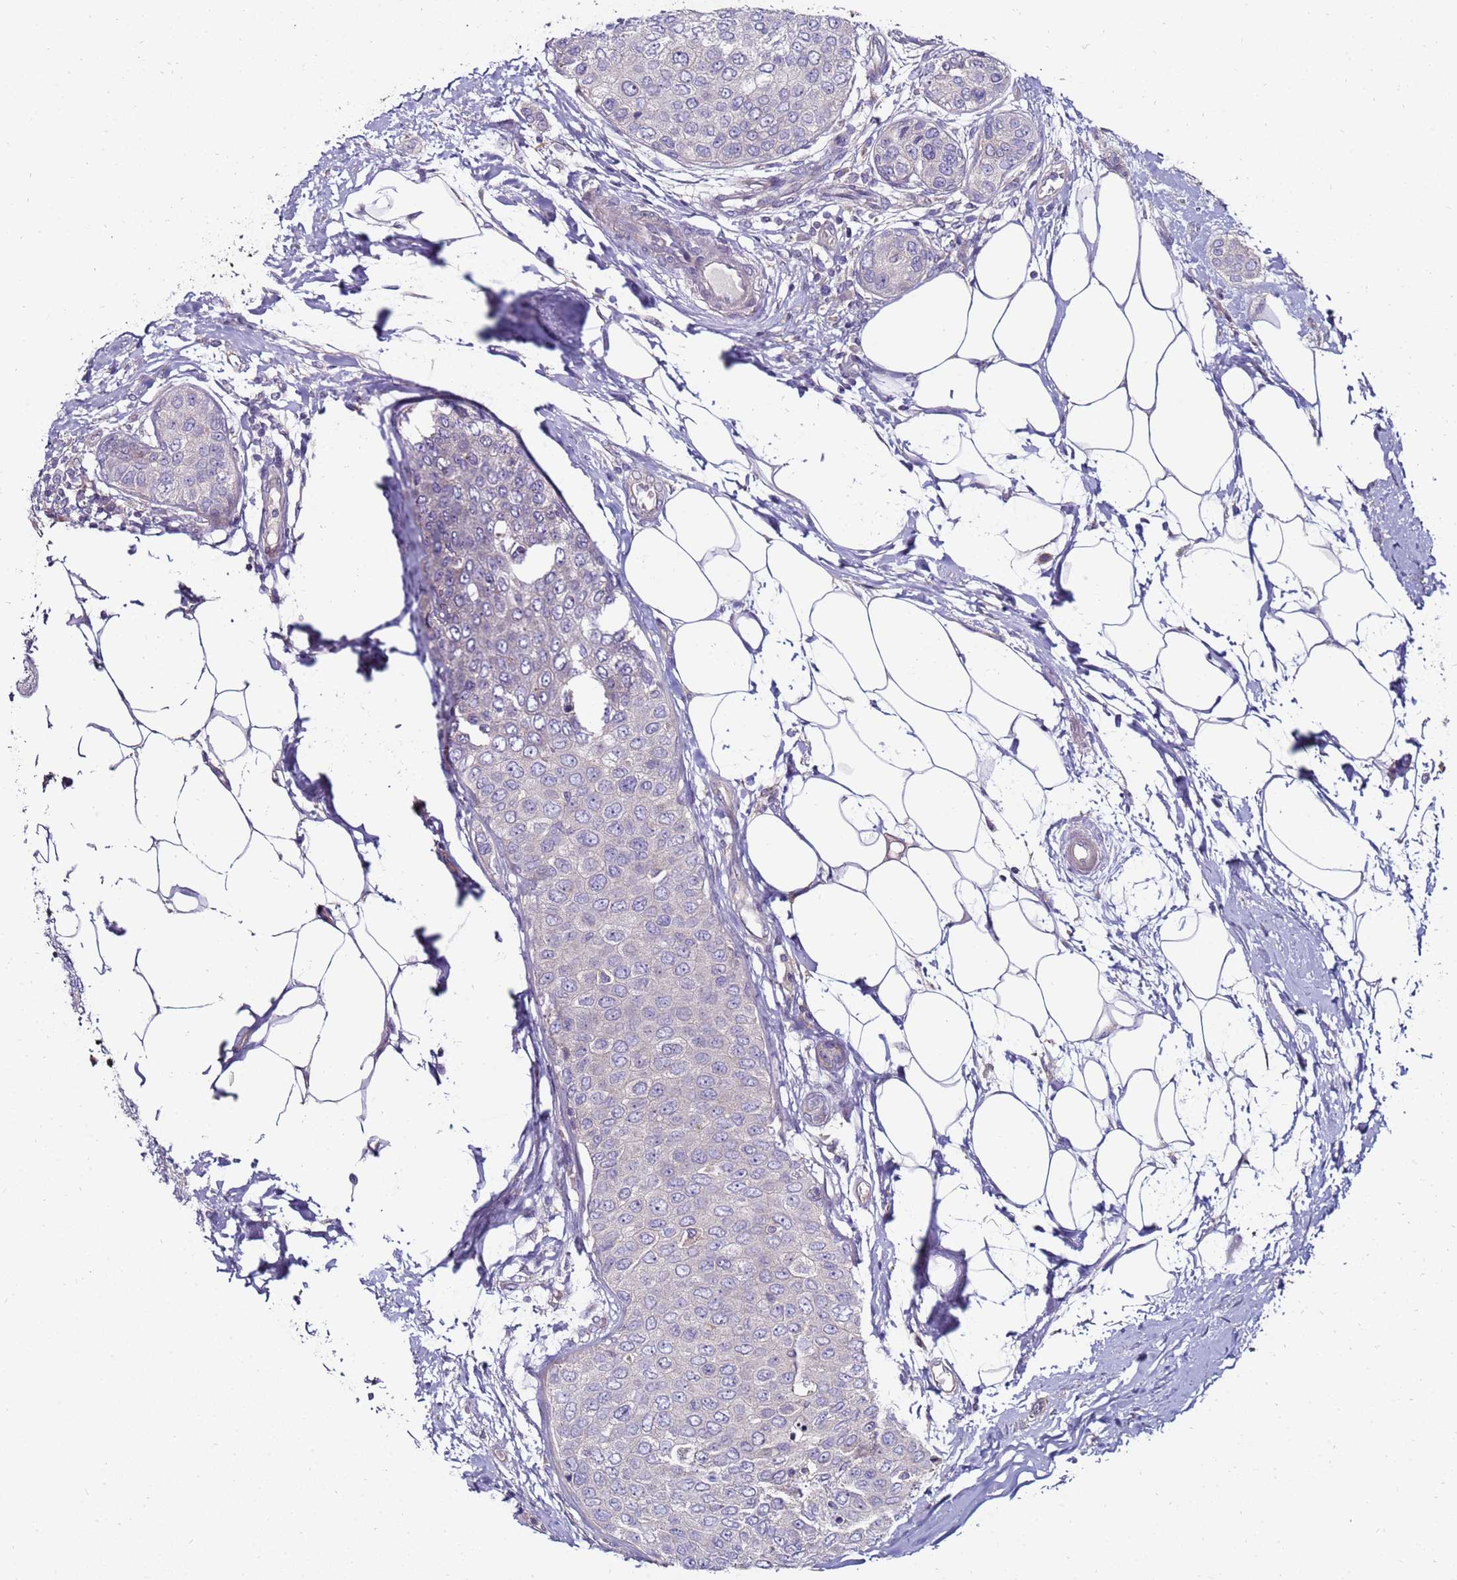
{"staining": {"intensity": "negative", "quantity": "none", "location": "none"}, "tissue": "breast cancer", "cell_type": "Tumor cells", "image_type": "cancer", "snomed": [{"axis": "morphology", "description": "Duct carcinoma"}, {"axis": "topography", "description": "Breast"}], "caption": "This is an IHC image of breast intraductal carcinoma. There is no expression in tumor cells.", "gene": "GPN3", "patient": {"sex": "female", "age": 72}}